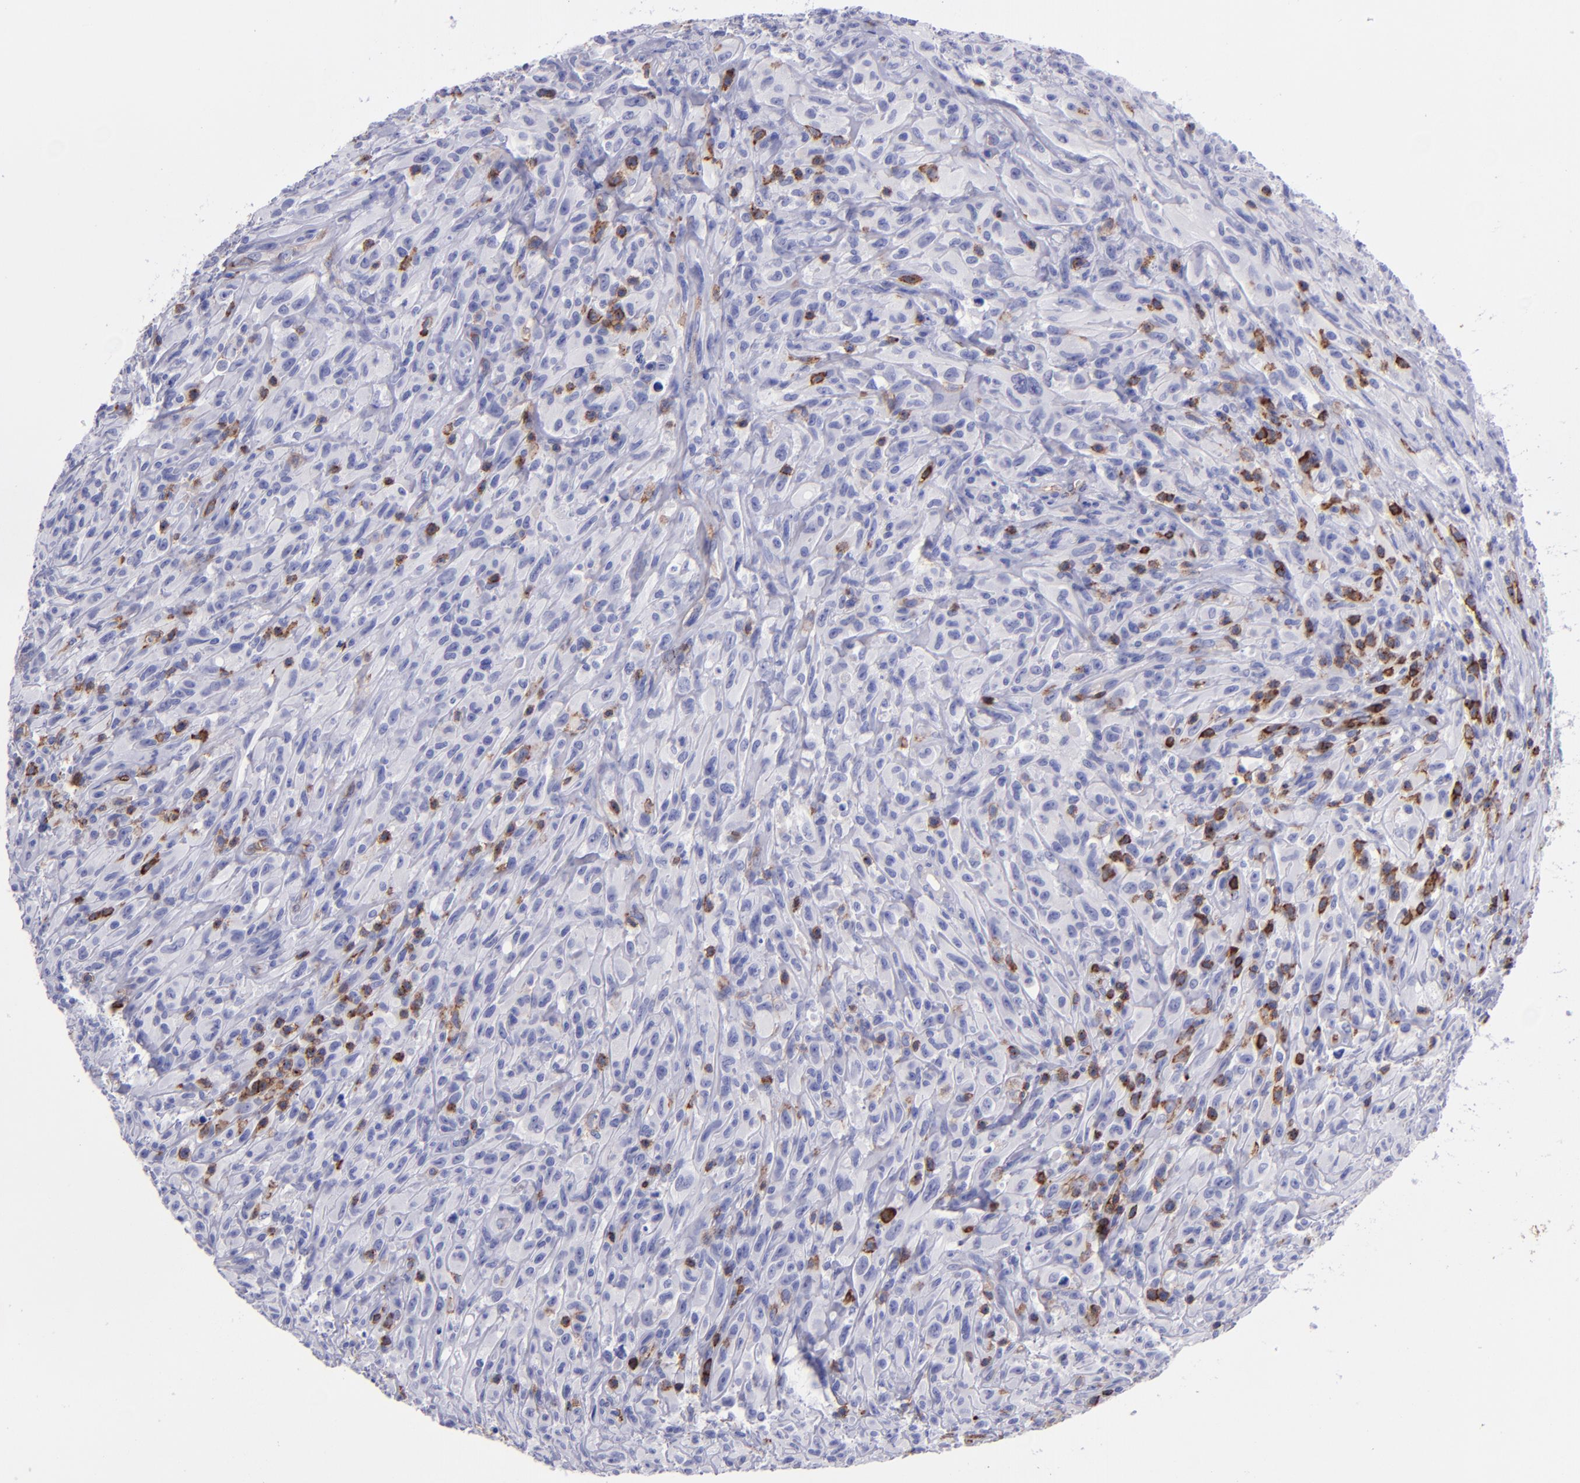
{"staining": {"intensity": "weak", "quantity": "<25%", "location": "cytoplasmic/membranous"}, "tissue": "glioma", "cell_type": "Tumor cells", "image_type": "cancer", "snomed": [{"axis": "morphology", "description": "Glioma, malignant, High grade"}, {"axis": "topography", "description": "Brain"}], "caption": "This is an immunohistochemistry (IHC) image of human high-grade glioma (malignant). There is no expression in tumor cells.", "gene": "ICAM3", "patient": {"sex": "male", "age": 48}}